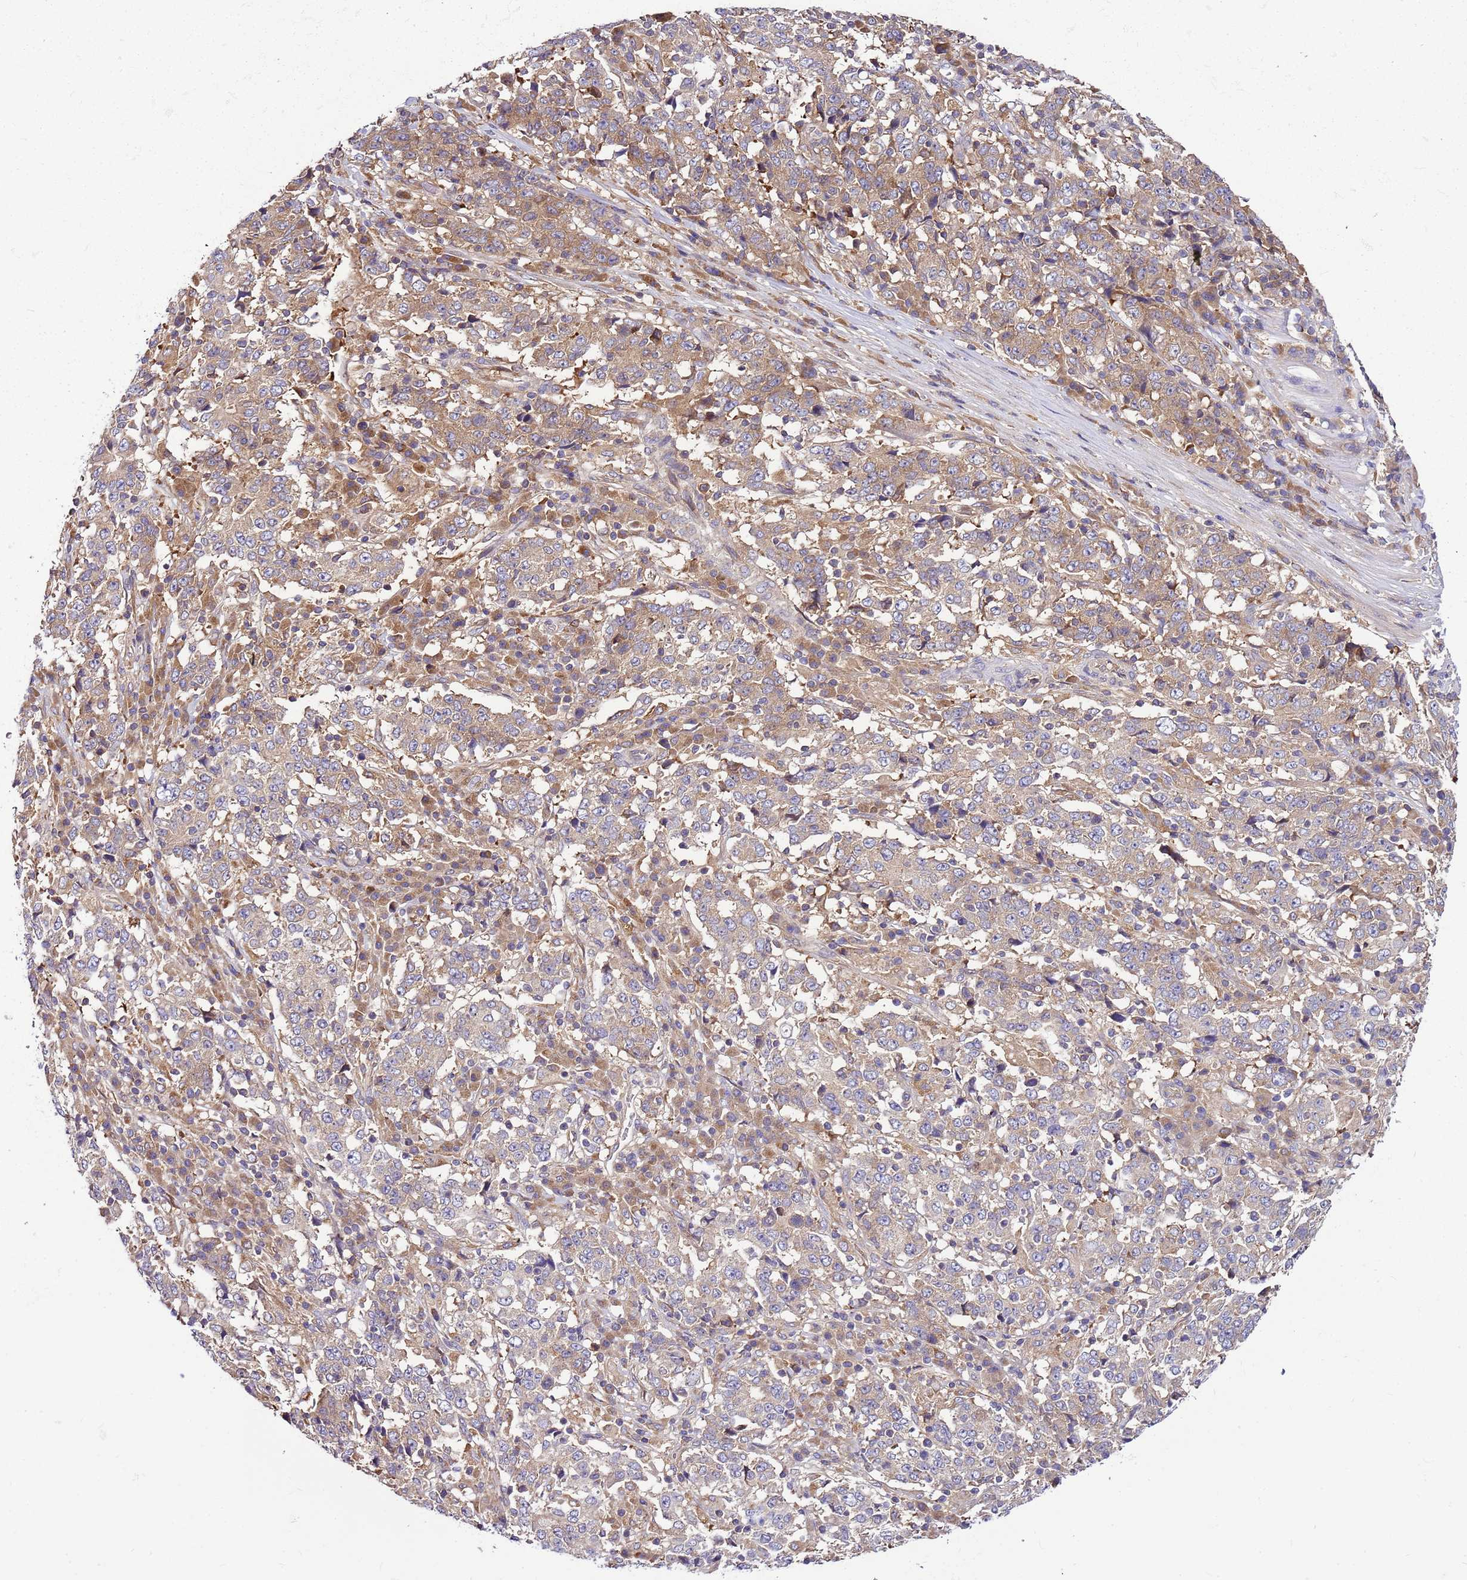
{"staining": {"intensity": "moderate", "quantity": "<25%", "location": "cytoplasmic/membranous"}, "tissue": "stomach cancer", "cell_type": "Tumor cells", "image_type": "cancer", "snomed": [{"axis": "morphology", "description": "Adenocarcinoma, NOS"}, {"axis": "topography", "description": "Stomach"}], "caption": "Adenocarcinoma (stomach) was stained to show a protein in brown. There is low levels of moderate cytoplasmic/membranous positivity in about <25% of tumor cells.", "gene": "ATXN2L", "patient": {"sex": "male", "age": 59}}